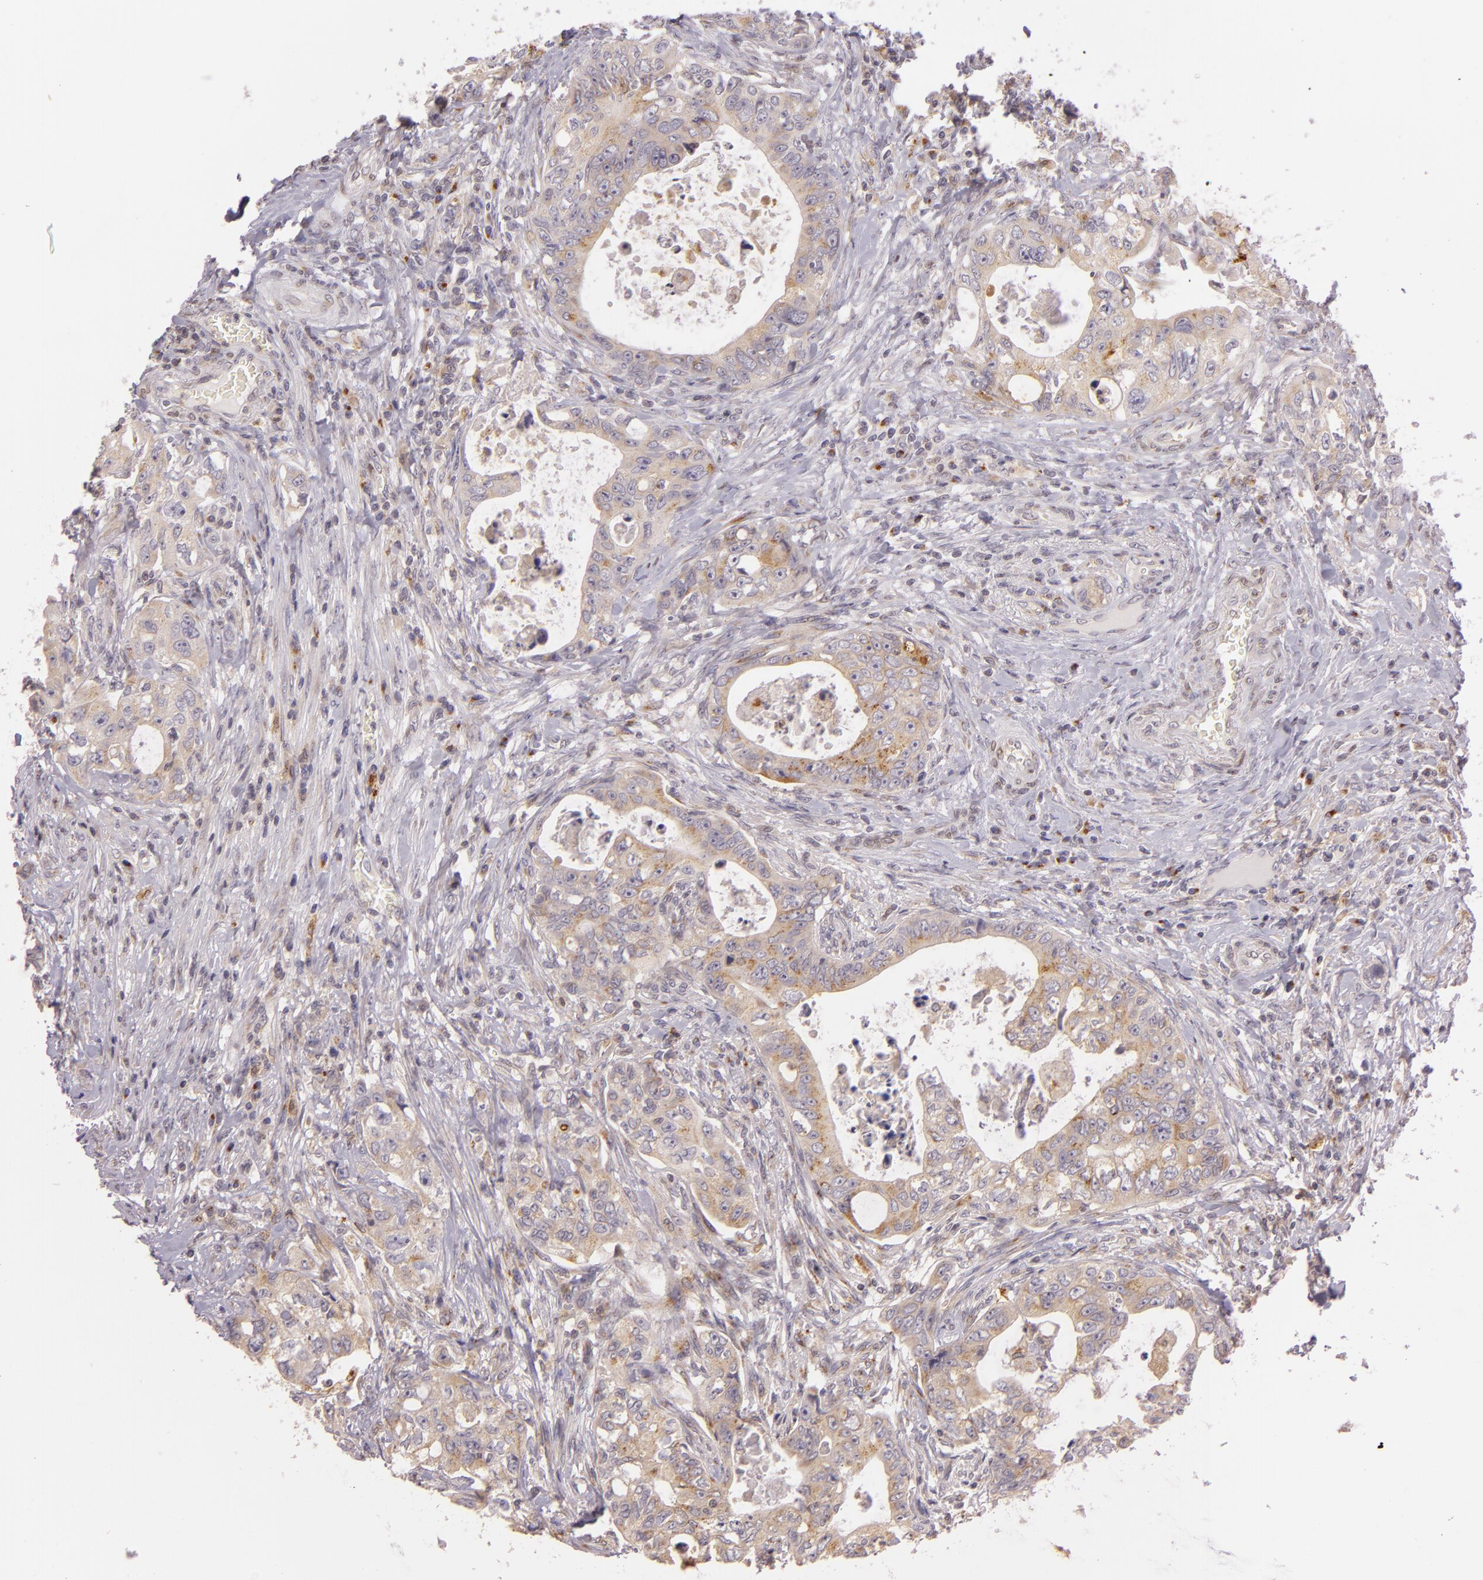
{"staining": {"intensity": "moderate", "quantity": ">75%", "location": "cytoplasmic/membranous"}, "tissue": "colorectal cancer", "cell_type": "Tumor cells", "image_type": "cancer", "snomed": [{"axis": "morphology", "description": "Adenocarcinoma, NOS"}, {"axis": "topography", "description": "Rectum"}], "caption": "Approximately >75% of tumor cells in colorectal cancer display moderate cytoplasmic/membranous protein positivity as visualized by brown immunohistochemical staining.", "gene": "LGMN", "patient": {"sex": "female", "age": 57}}